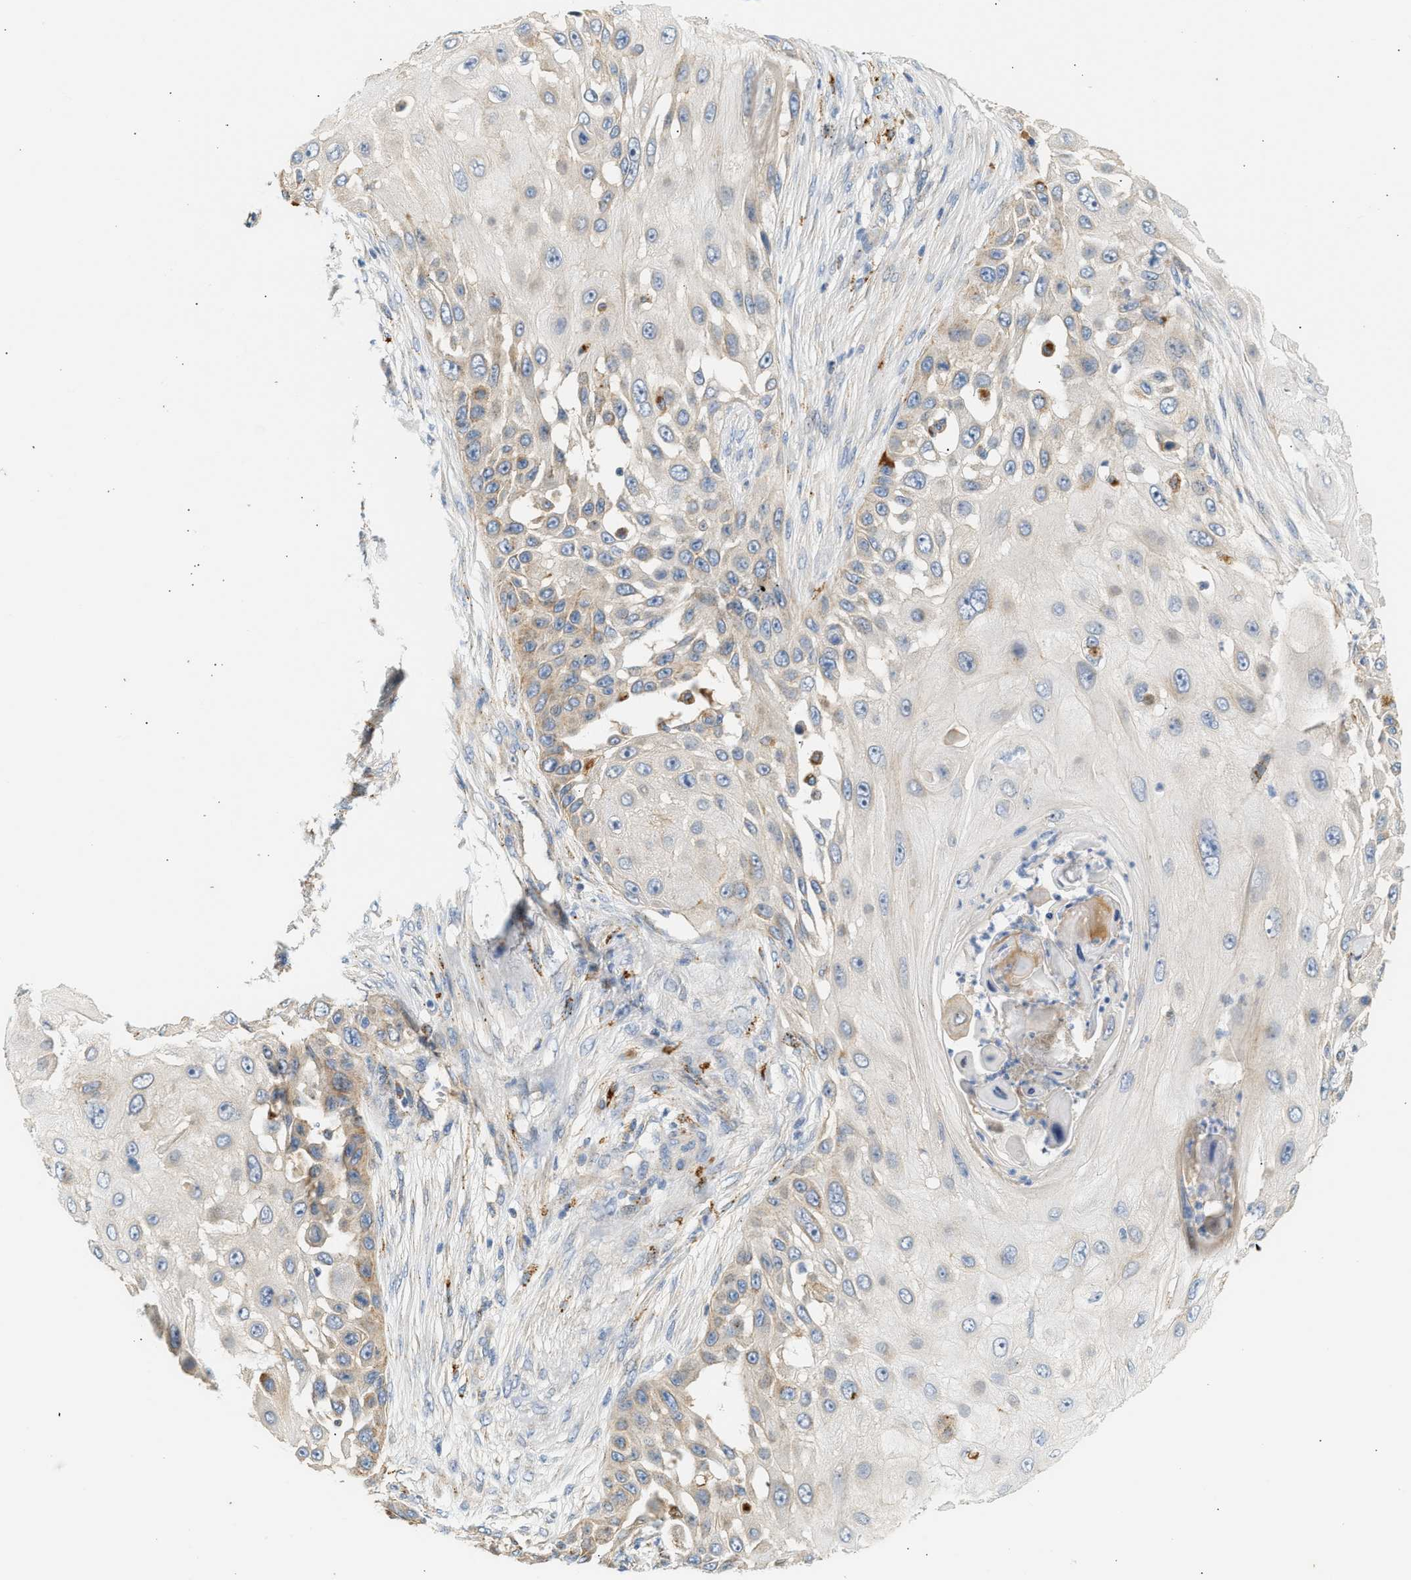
{"staining": {"intensity": "moderate", "quantity": "<25%", "location": "cytoplasmic/membranous"}, "tissue": "skin cancer", "cell_type": "Tumor cells", "image_type": "cancer", "snomed": [{"axis": "morphology", "description": "Squamous cell carcinoma, NOS"}, {"axis": "topography", "description": "Skin"}], "caption": "Immunohistochemistry (IHC) (DAB) staining of skin cancer exhibits moderate cytoplasmic/membranous protein expression in about <25% of tumor cells. The protein is stained brown, and the nuclei are stained in blue (DAB IHC with brightfield microscopy, high magnification).", "gene": "ENTHD1", "patient": {"sex": "female", "age": 44}}